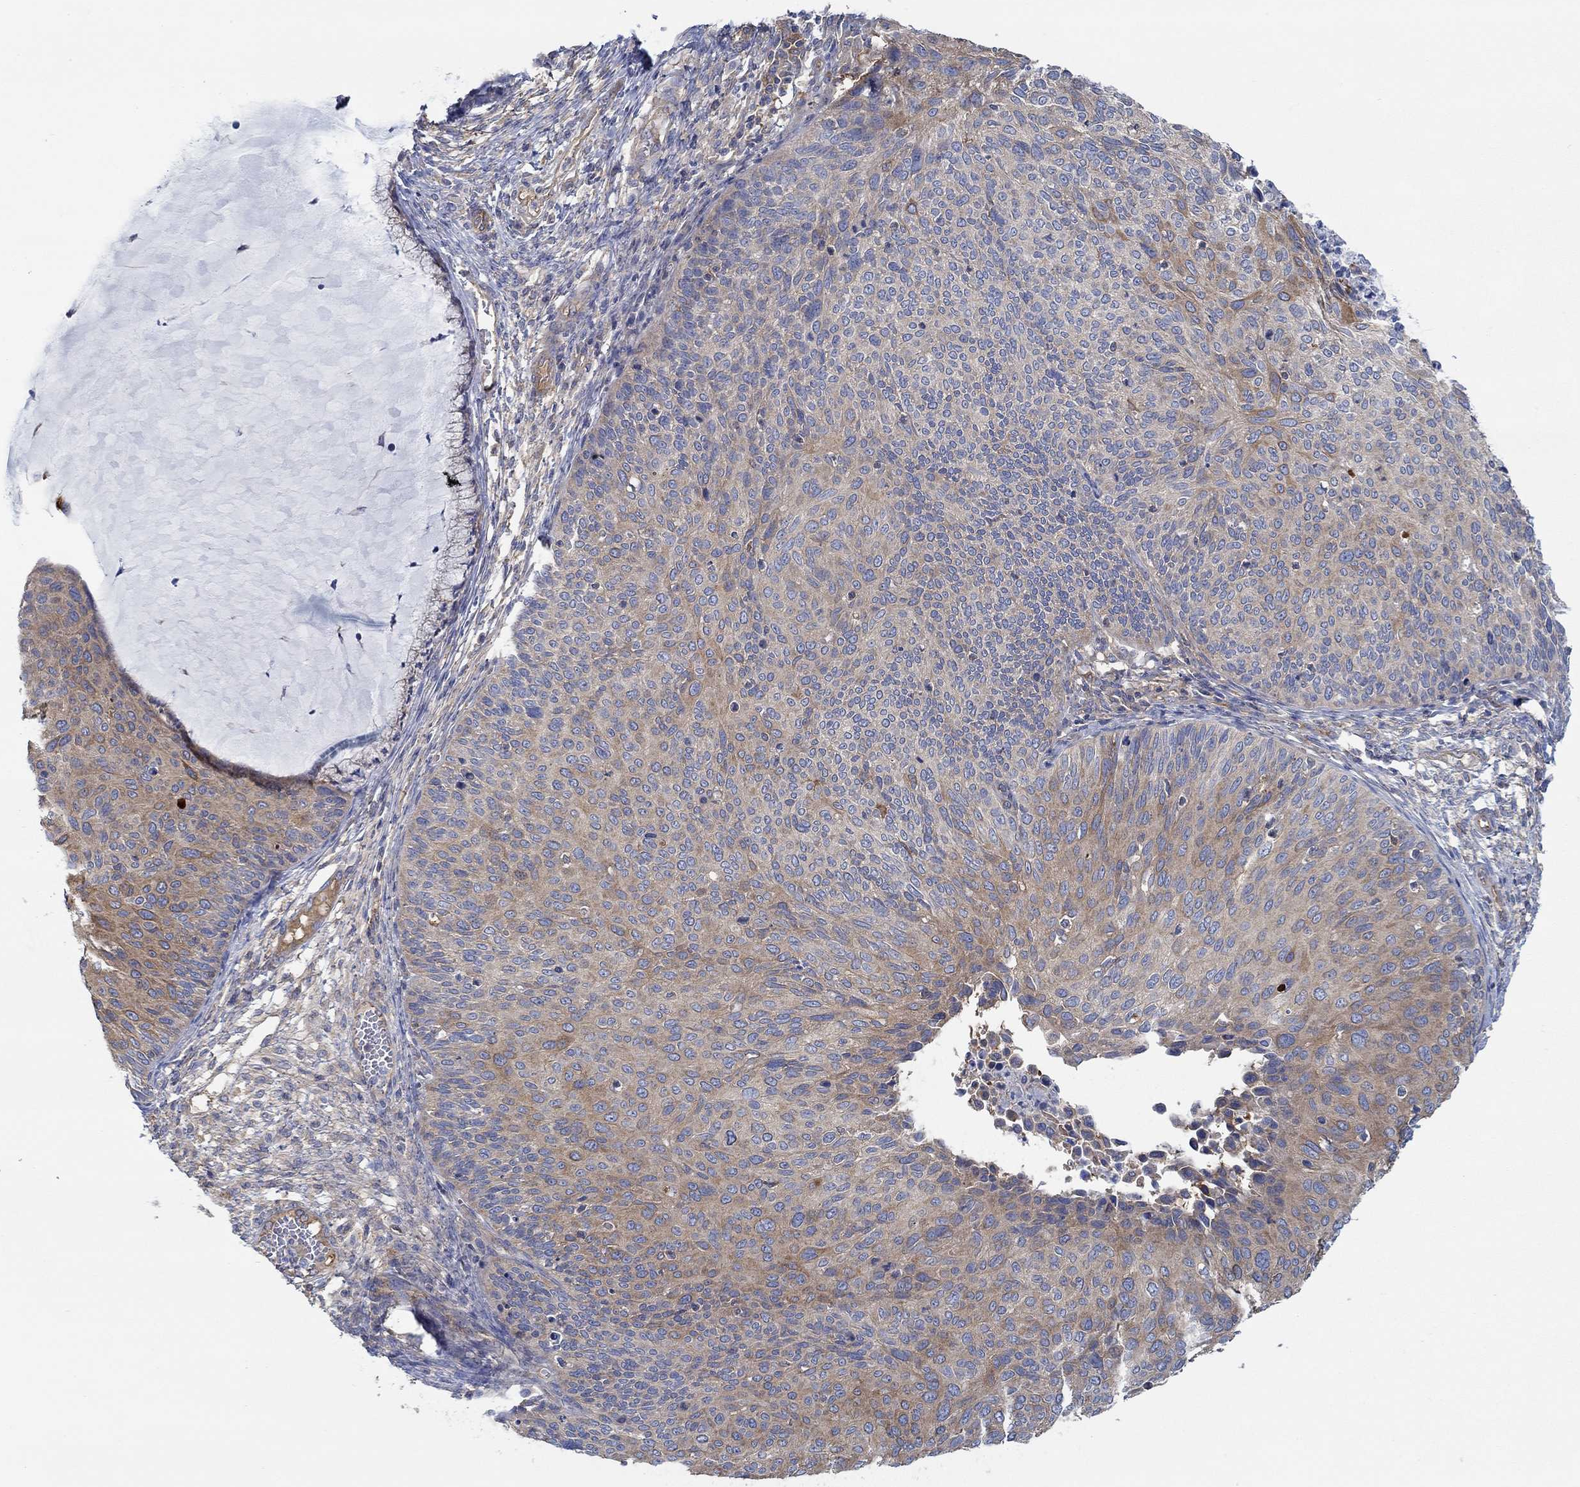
{"staining": {"intensity": "moderate", "quantity": "<25%", "location": "cytoplasmic/membranous"}, "tissue": "cervical cancer", "cell_type": "Tumor cells", "image_type": "cancer", "snomed": [{"axis": "morphology", "description": "Squamous cell carcinoma, NOS"}, {"axis": "topography", "description": "Cervix"}], "caption": "Immunohistochemical staining of cervical cancer (squamous cell carcinoma) exhibits low levels of moderate cytoplasmic/membranous protein staining in approximately <25% of tumor cells.", "gene": "SPAG9", "patient": {"sex": "female", "age": 36}}